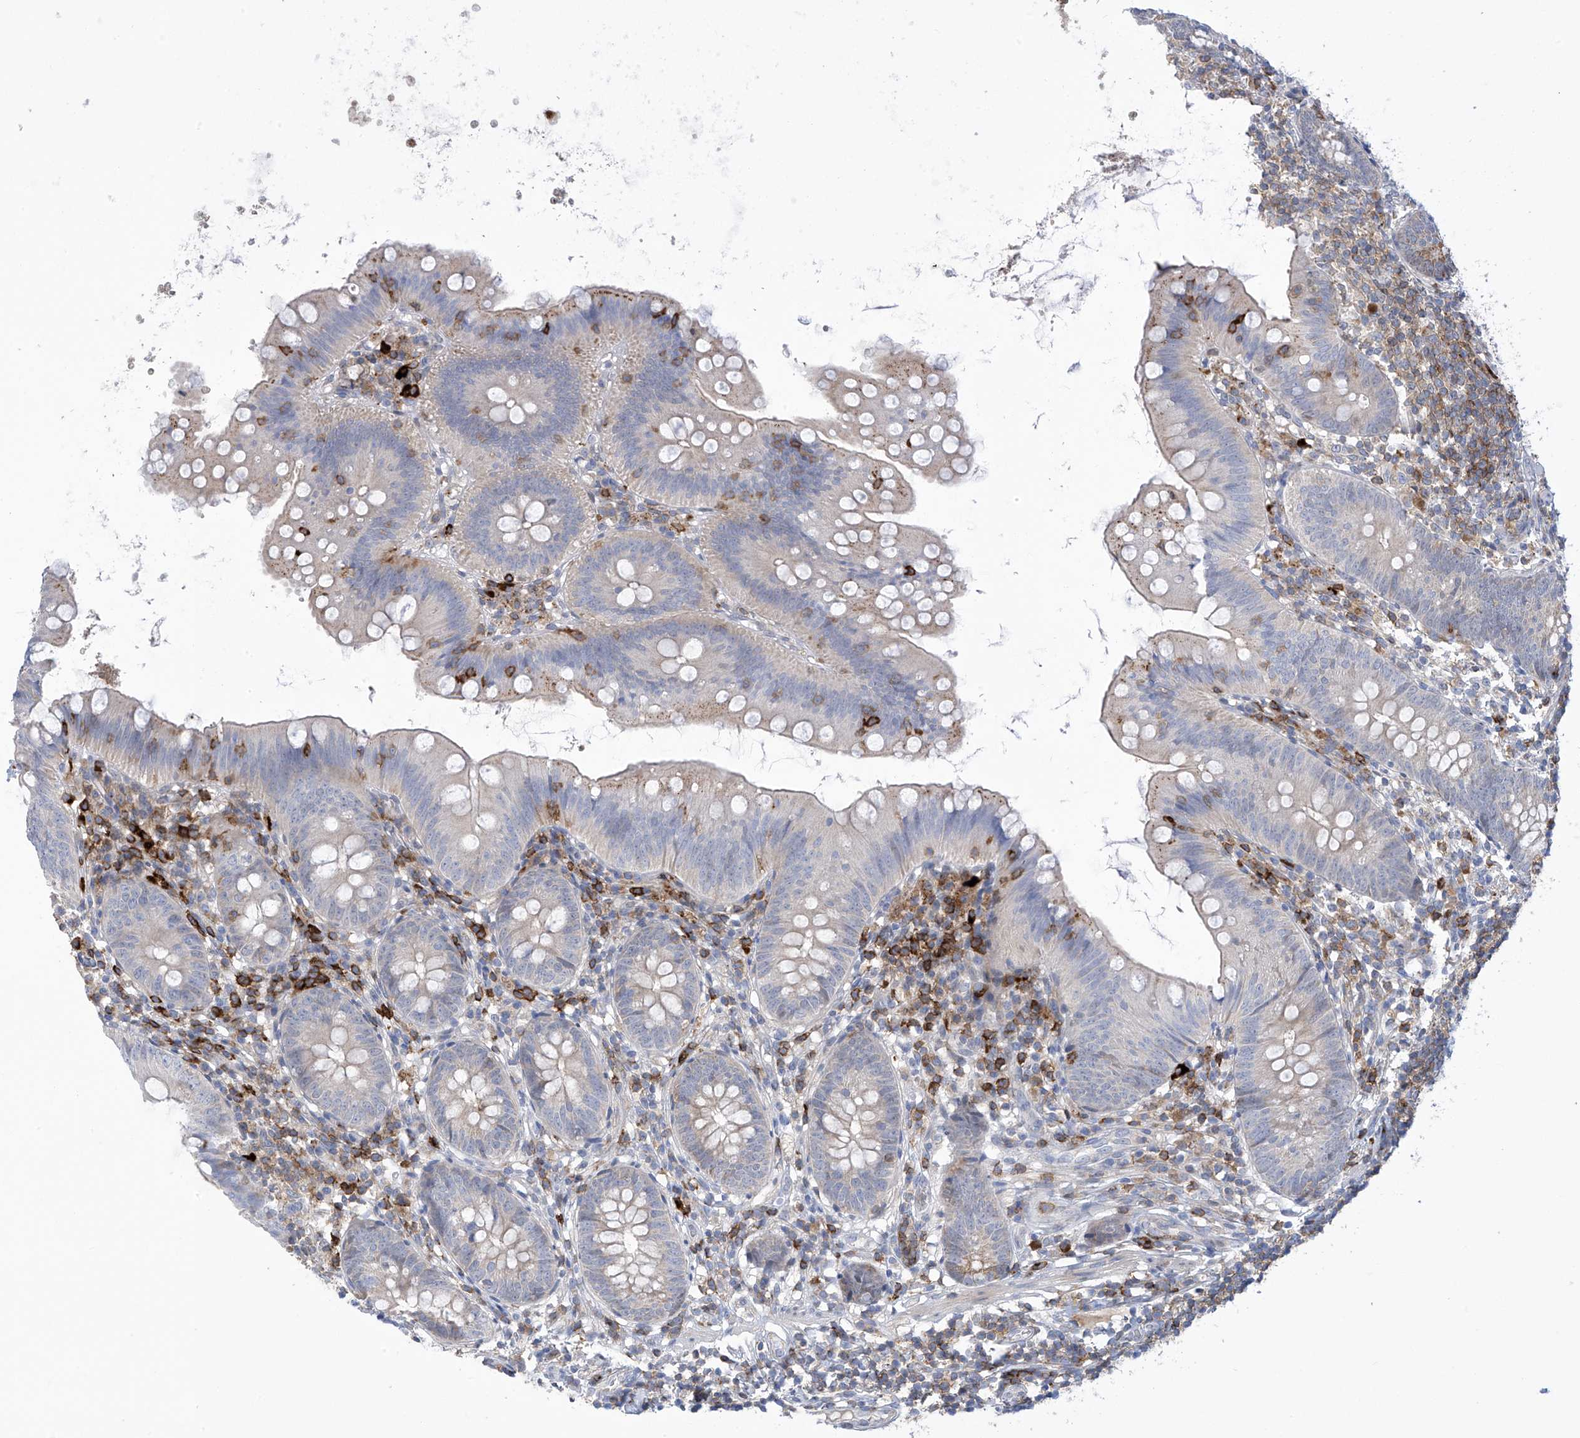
{"staining": {"intensity": "weak", "quantity": "<25%", "location": "cytoplasmic/membranous"}, "tissue": "appendix", "cell_type": "Glandular cells", "image_type": "normal", "snomed": [{"axis": "morphology", "description": "Normal tissue, NOS"}, {"axis": "topography", "description": "Appendix"}], "caption": "DAB immunohistochemical staining of unremarkable human appendix exhibits no significant positivity in glandular cells. The staining was performed using DAB (3,3'-diaminobenzidine) to visualize the protein expression in brown, while the nuclei were stained in blue with hematoxylin (Magnification: 20x).", "gene": "IBA57", "patient": {"sex": "female", "age": 62}}